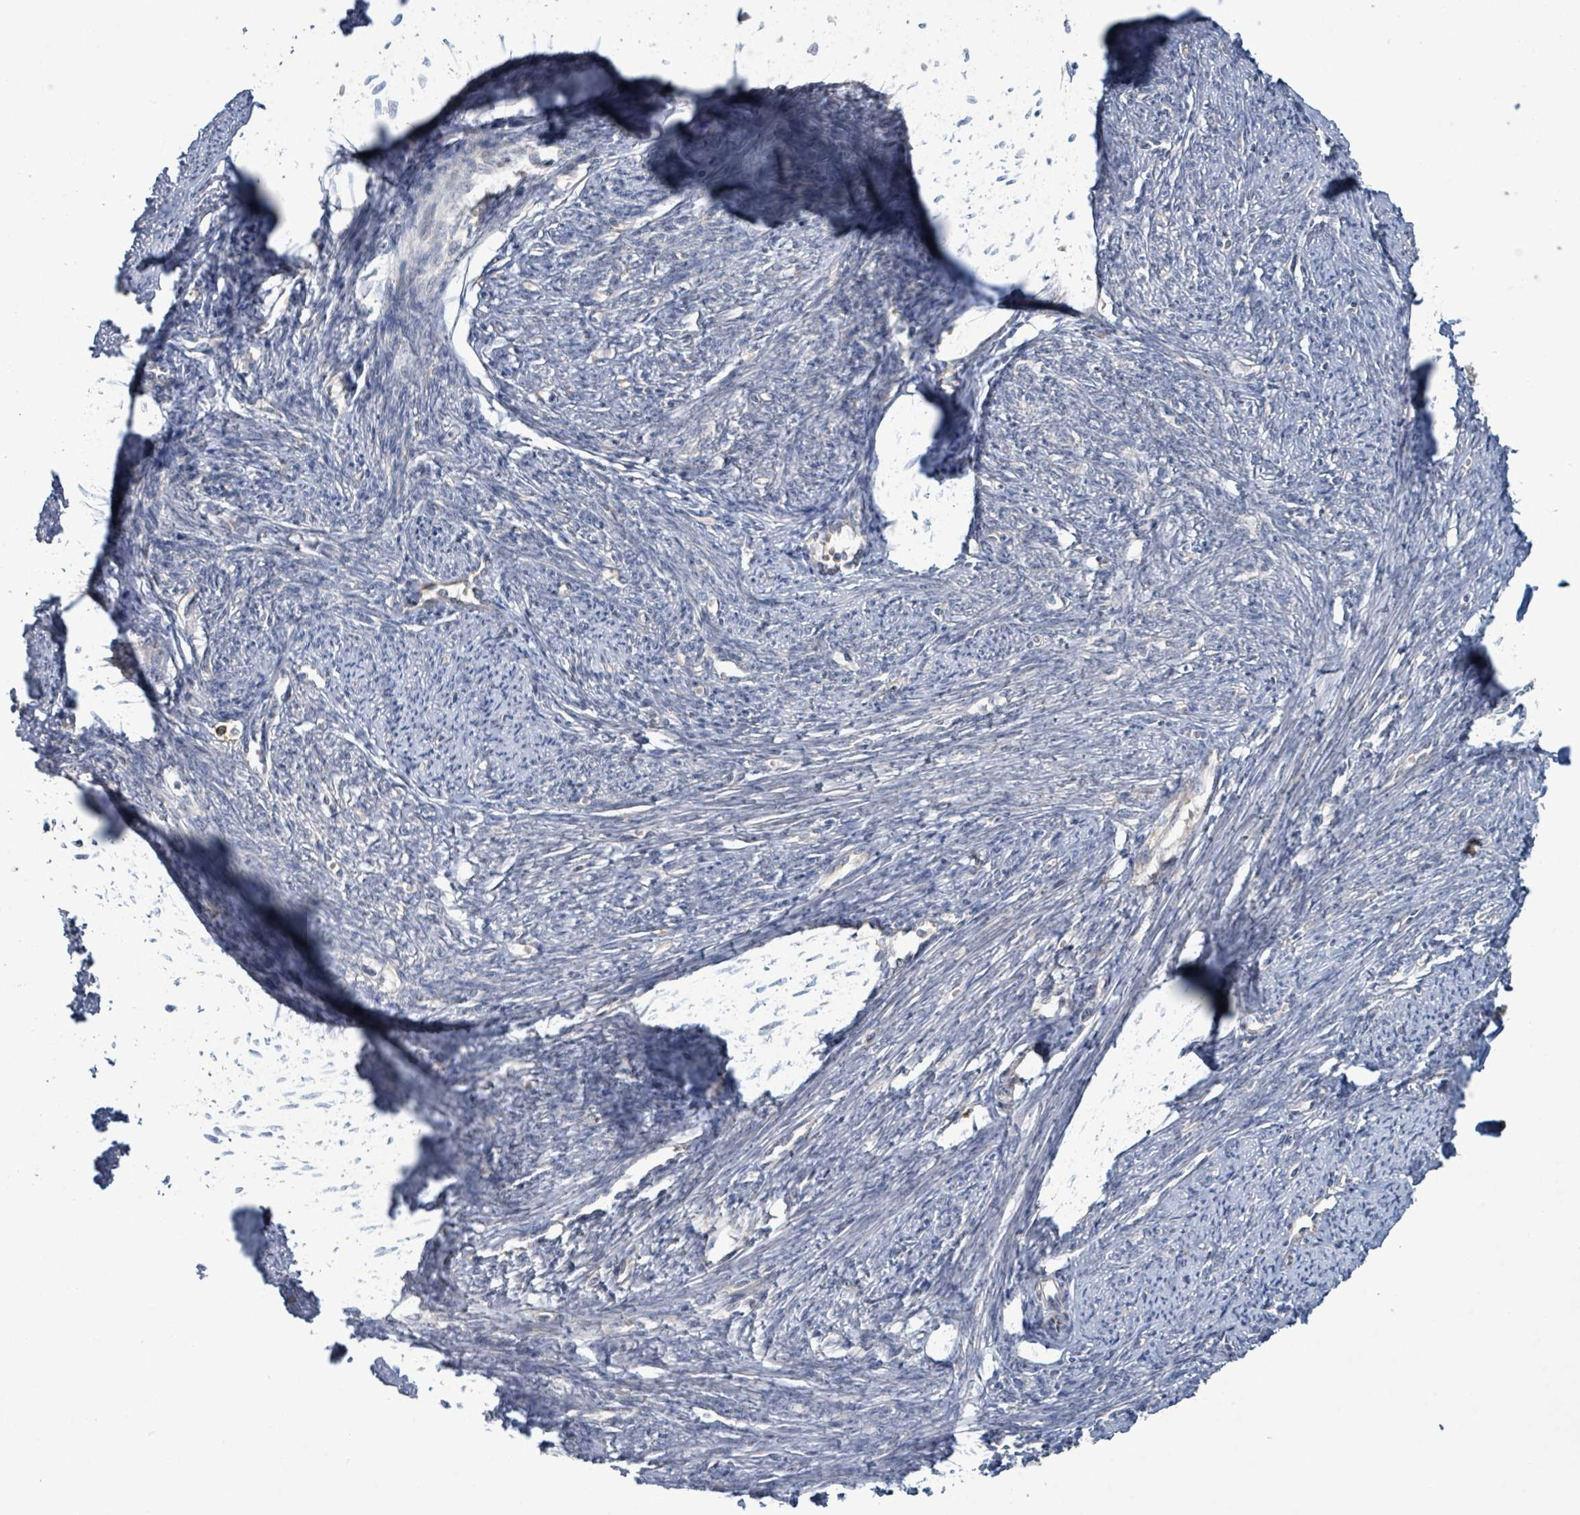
{"staining": {"intensity": "moderate", "quantity": "25%-75%", "location": "cytoplasmic/membranous,nuclear"}, "tissue": "smooth muscle", "cell_type": "Smooth muscle cells", "image_type": "normal", "snomed": [{"axis": "morphology", "description": "Normal tissue, NOS"}, {"axis": "topography", "description": "Smooth muscle"}, {"axis": "topography", "description": "Fallopian tube"}], "caption": "Immunohistochemical staining of unremarkable smooth muscle displays medium levels of moderate cytoplasmic/membranous,nuclear staining in about 25%-75% of smooth muscle cells. The staining is performed using DAB brown chromogen to label protein expression. The nuclei are counter-stained blue using hematoxylin.", "gene": "OR51E1", "patient": {"sex": "female", "age": 59}}